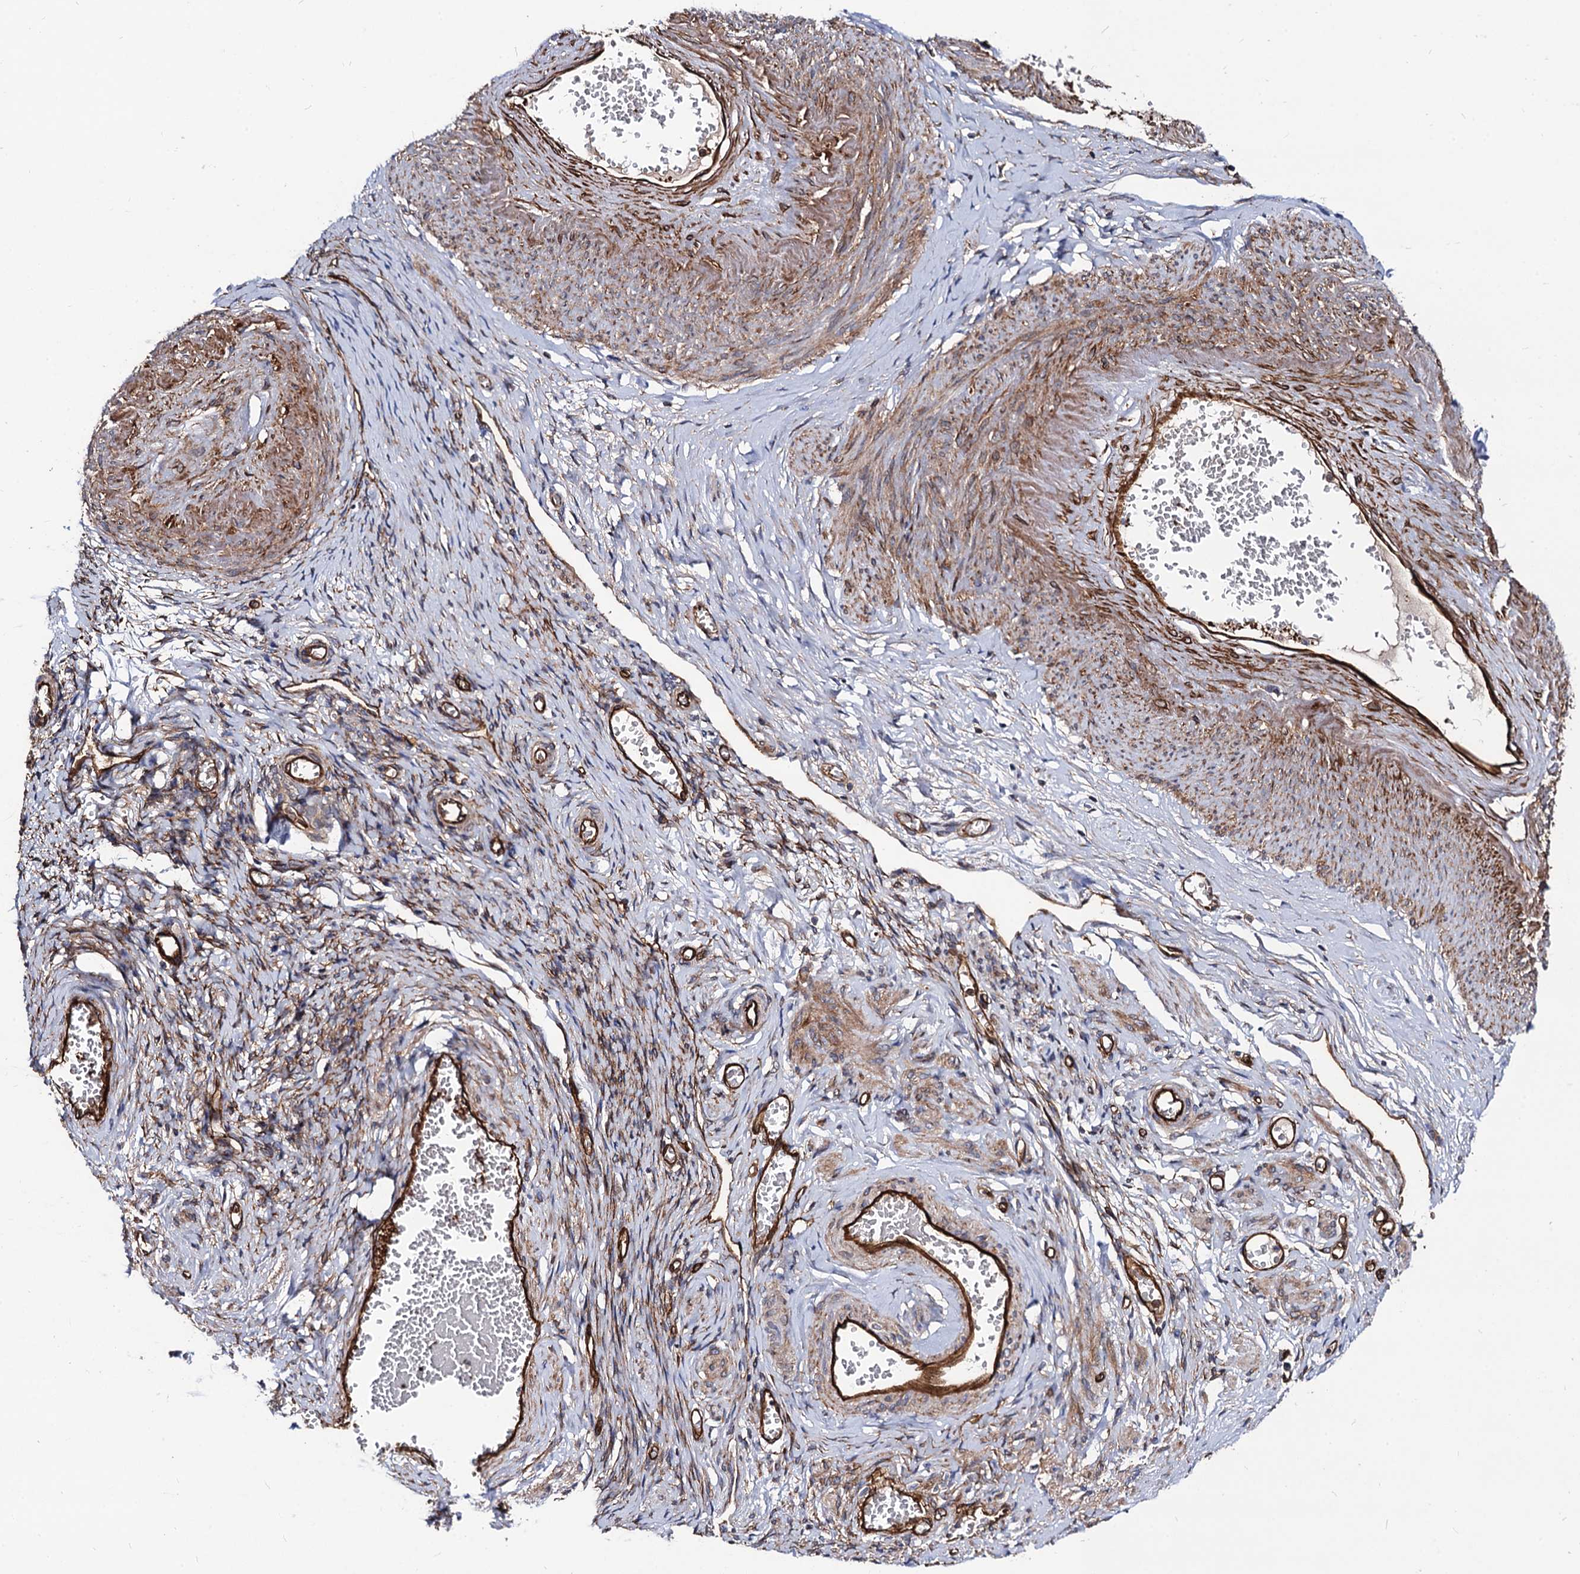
{"staining": {"intensity": "strong", "quantity": ">75%", "location": "cytoplasmic/membranous"}, "tissue": "adipose tissue", "cell_type": "Adipocytes", "image_type": "normal", "snomed": [{"axis": "morphology", "description": "Normal tissue, NOS"}, {"axis": "topography", "description": "Vascular tissue"}, {"axis": "topography", "description": "Fallopian tube"}, {"axis": "topography", "description": "Ovary"}], "caption": "An immunohistochemistry histopathology image of normal tissue is shown. Protein staining in brown shows strong cytoplasmic/membranous positivity in adipose tissue within adipocytes.", "gene": "CIP2A", "patient": {"sex": "female", "age": 67}}